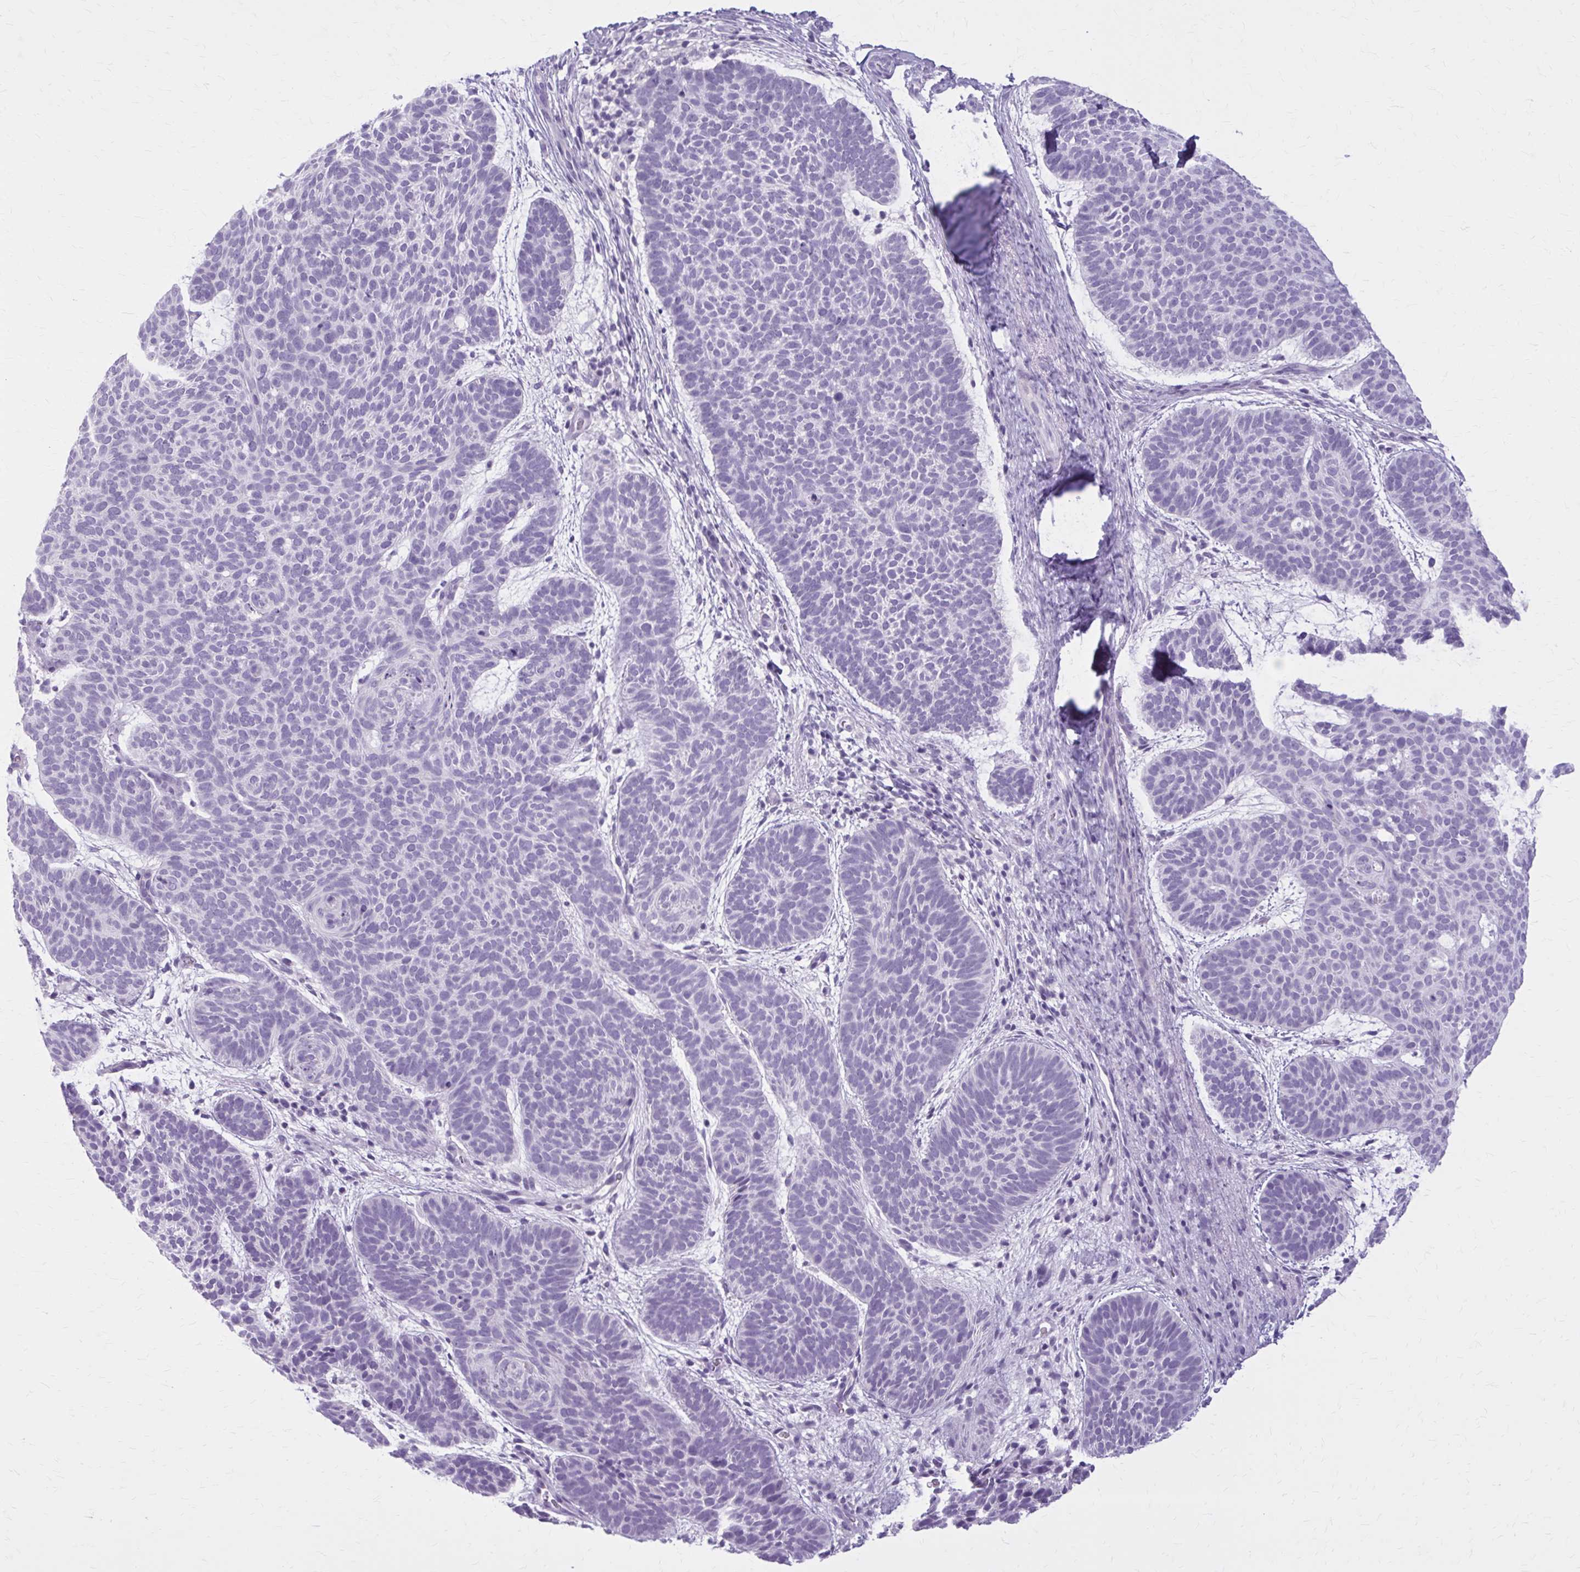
{"staining": {"intensity": "negative", "quantity": "none", "location": "none"}, "tissue": "skin cancer", "cell_type": "Tumor cells", "image_type": "cancer", "snomed": [{"axis": "morphology", "description": "Basal cell carcinoma"}, {"axis": "topography", "description": "Skin"}, {"axis": "topography", "description": "Skin of face"}], "caption": "IHC photomicrograph of human skin cancer (basal cell carcinoma) stained for a protein (brown), which shows no staining in tumor cells.", "gene": "OR4B1", "patient": {"sex": "male", "age": 73}}